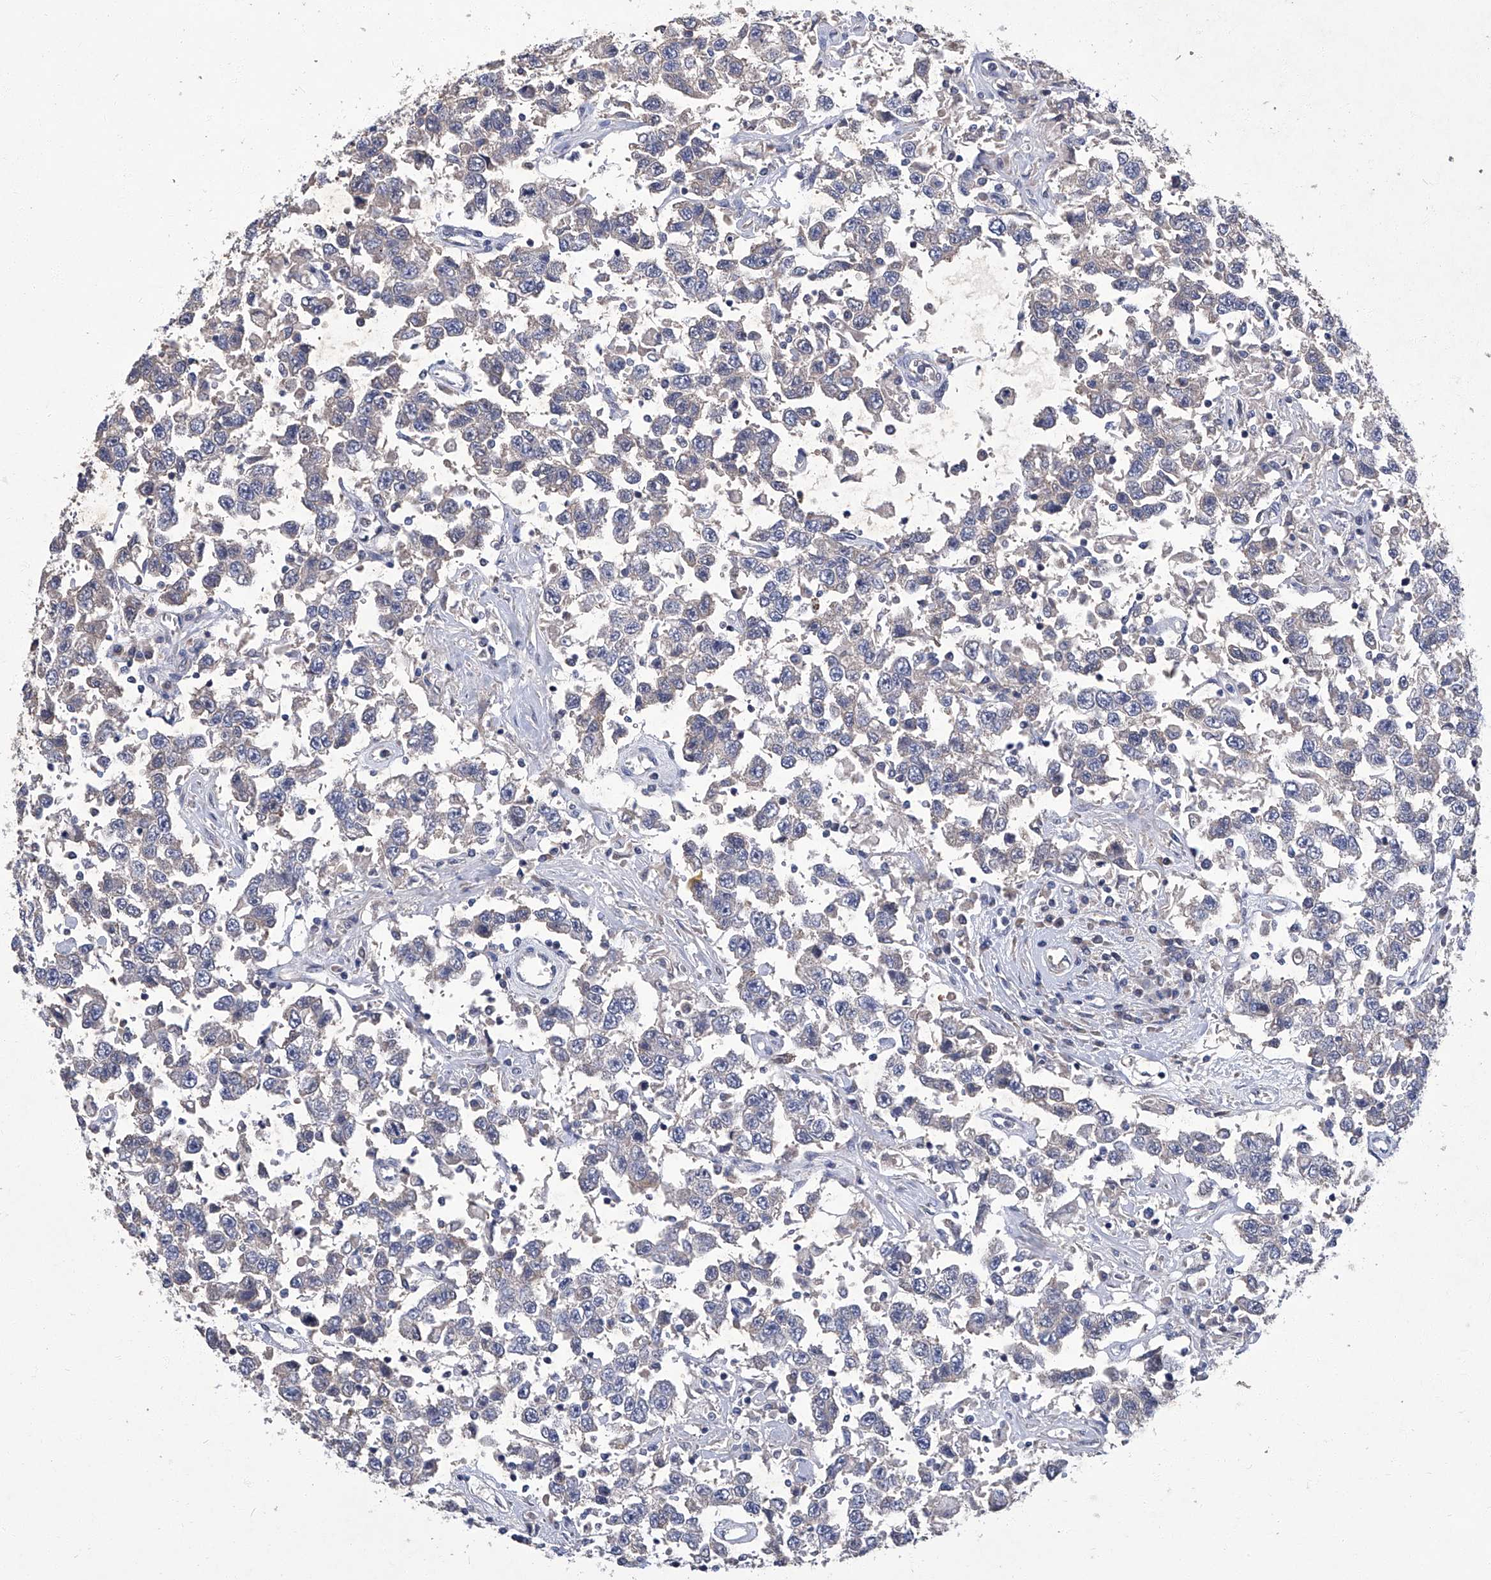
{"staining": {"intensity": "negative", "quantity": "none", "location": "none"}, "tissue": "testis cancer", "cell_type": "Tumor cells", "image_type": "cancer", "snomed": [{"axis": "morphology", "description": "Seminoma, NOS"}, {"axis": "topography", "description": "Testis"}], "caption": "There is no significant staining in tumor cells of testis seminoma.", "gene": "TGFBR1", "patient": {"sex": "male", "age": 41}}